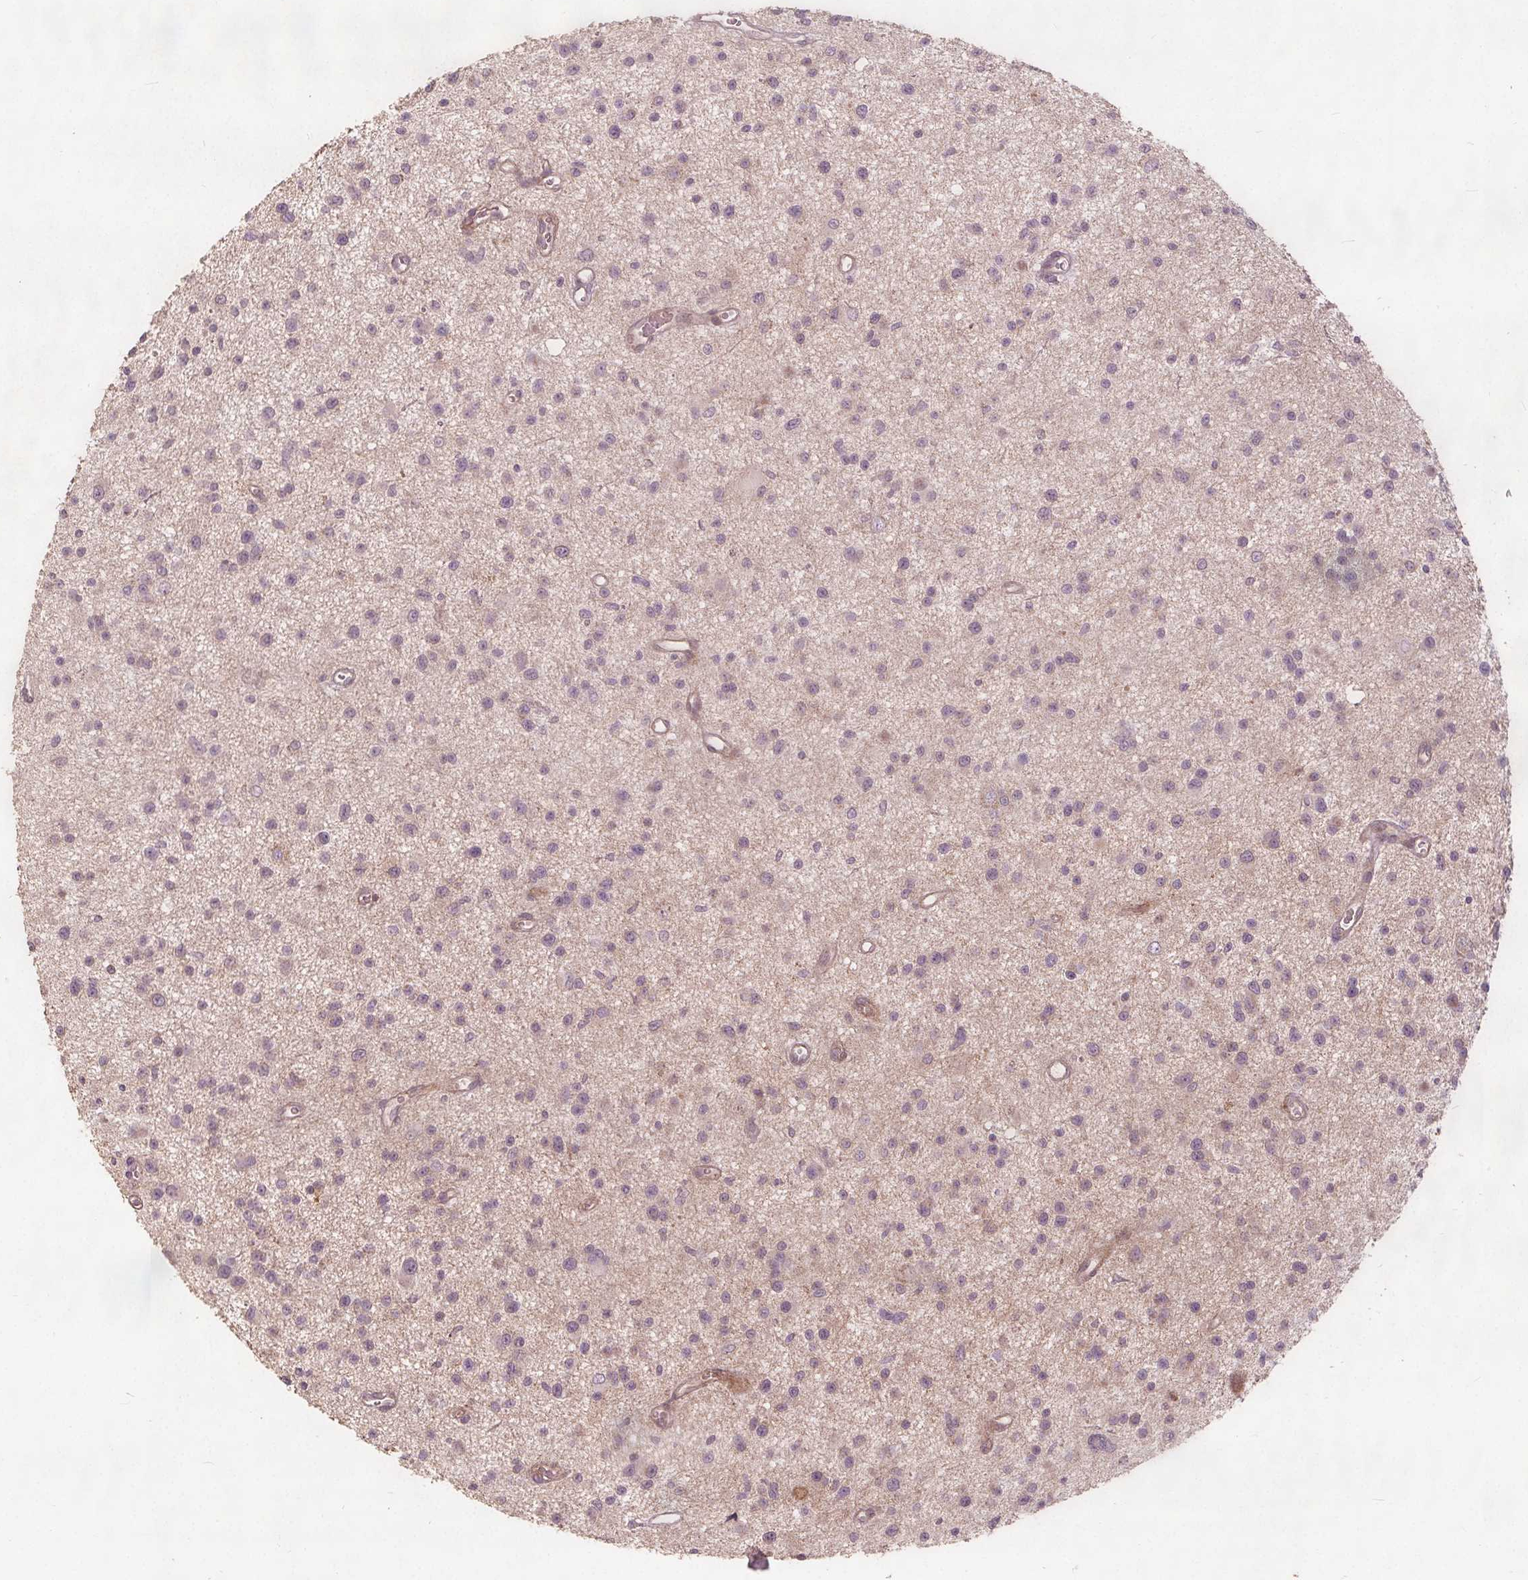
{"staining": {"intensity": "weak", "quantity": "<25%", "location": "cytoplasmic/membranous"}, "tissue": "glioma", "cell_type": "Tumor cells", "image_type": "cancer", "snomed": [{"axis": "morphology", "description": "Glioma, malignant, Low grade"}, {"axis": "topography", "description": "Brain"}], "caption": "Histopathology image shows no significant protein positivity in tumor cells of glioma. Nuclei are stained in blue.", "gene": "PTPRT", "patient": {"sex": "male", "age": 43}}